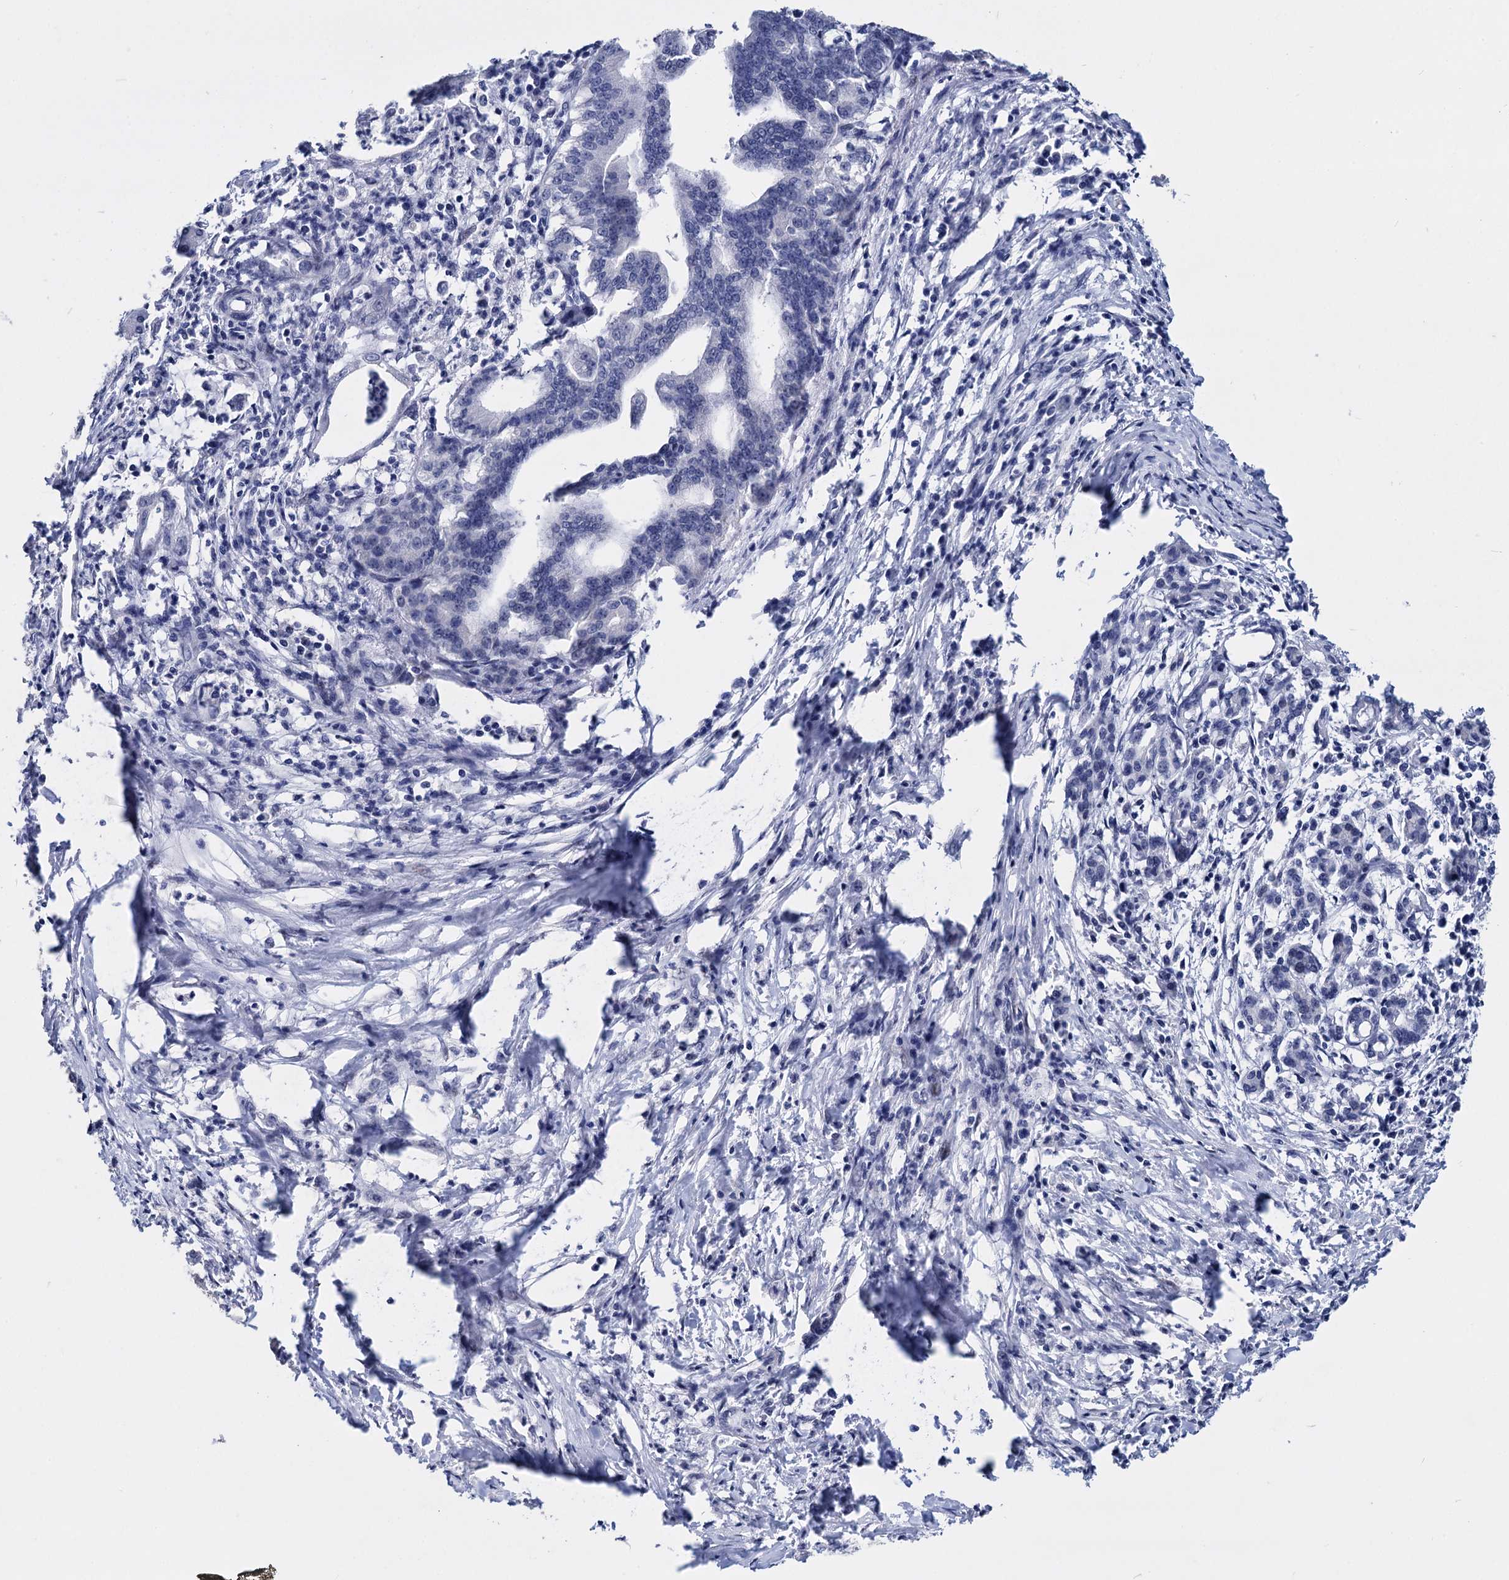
{"staining": {"intensity": "negative", "quantity": "none", "location": "none"}, "tissue": "pancreatic cancer", "cell_type": "Tumor cells", "image_type": "cancer", "snomed": [{"axis": "morphology", "description": "Adenocarcinoma, NOS"}, {"axis": "topography", "description": "Pancreas"}], "caption": "Immunohistochemistry (IHC) micrograph of neoplastic tissue: human pancreatic cancer stained with DAB shows no significant protein positivity in tumor cells.", "gene": "MAGEA4", "patient": {"sex": "female", "age": 55}}